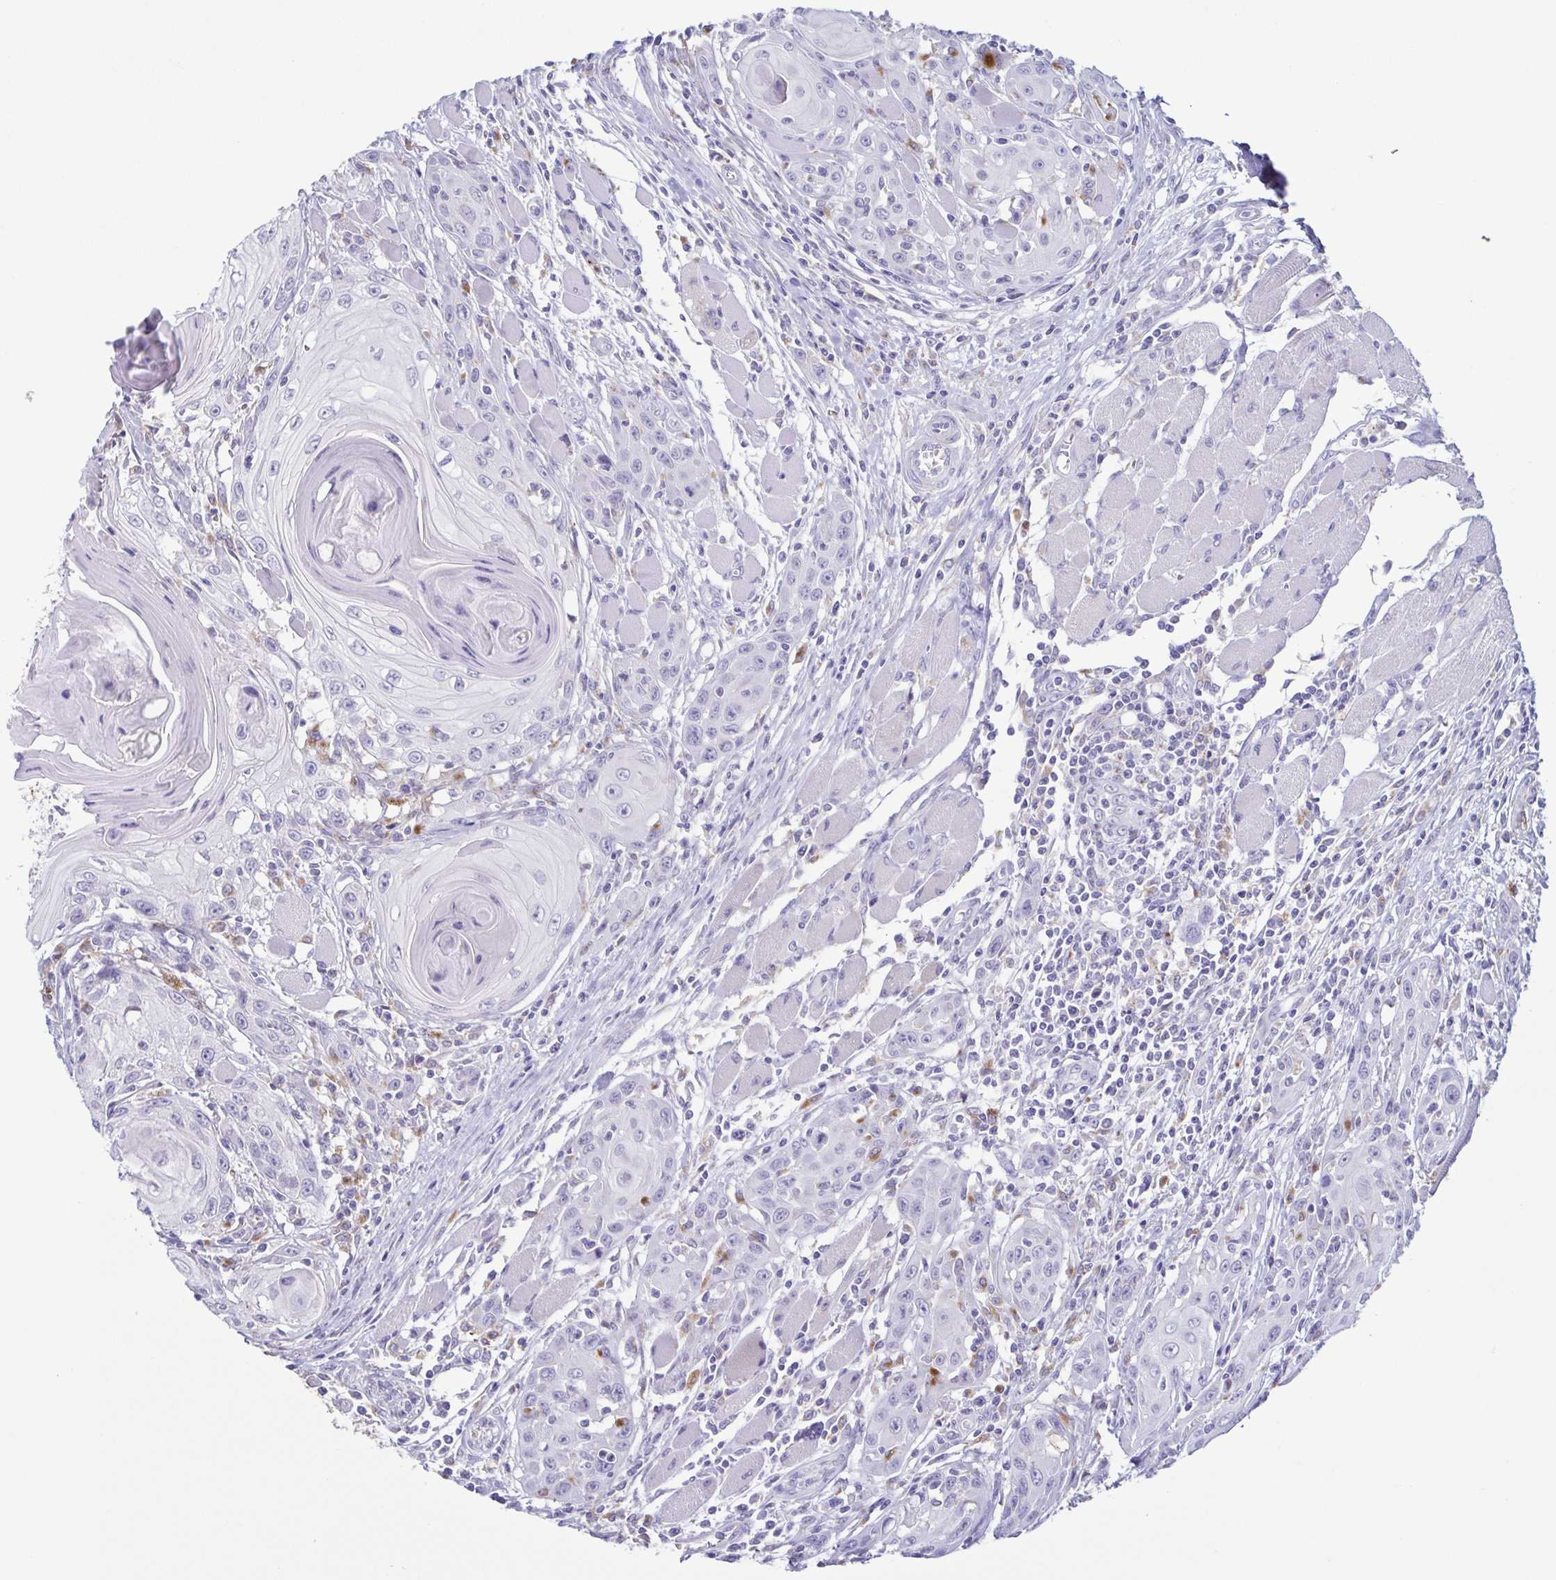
{"staining": {"intensity": "negative", "quantity": "none", "location": "none"}, "tissue": "head and neck cancer", "cell_type": "Tumor cells", "image_type": "cancer", "snomed": [{"axis": "morphology", "description": "Squamous cell carcinoma, NOS"}, {"axis": "topography", "description": "Head-Neck"}], "caption": "Immunohistochemistry histopathology image of head and neck cancer (squamous cell carcinoma) stained for a protein (brown), which displays no positivity in tumor cells.", "gene": "ATP6V1G2", "patient": {"sex": "female", "age": 80}}